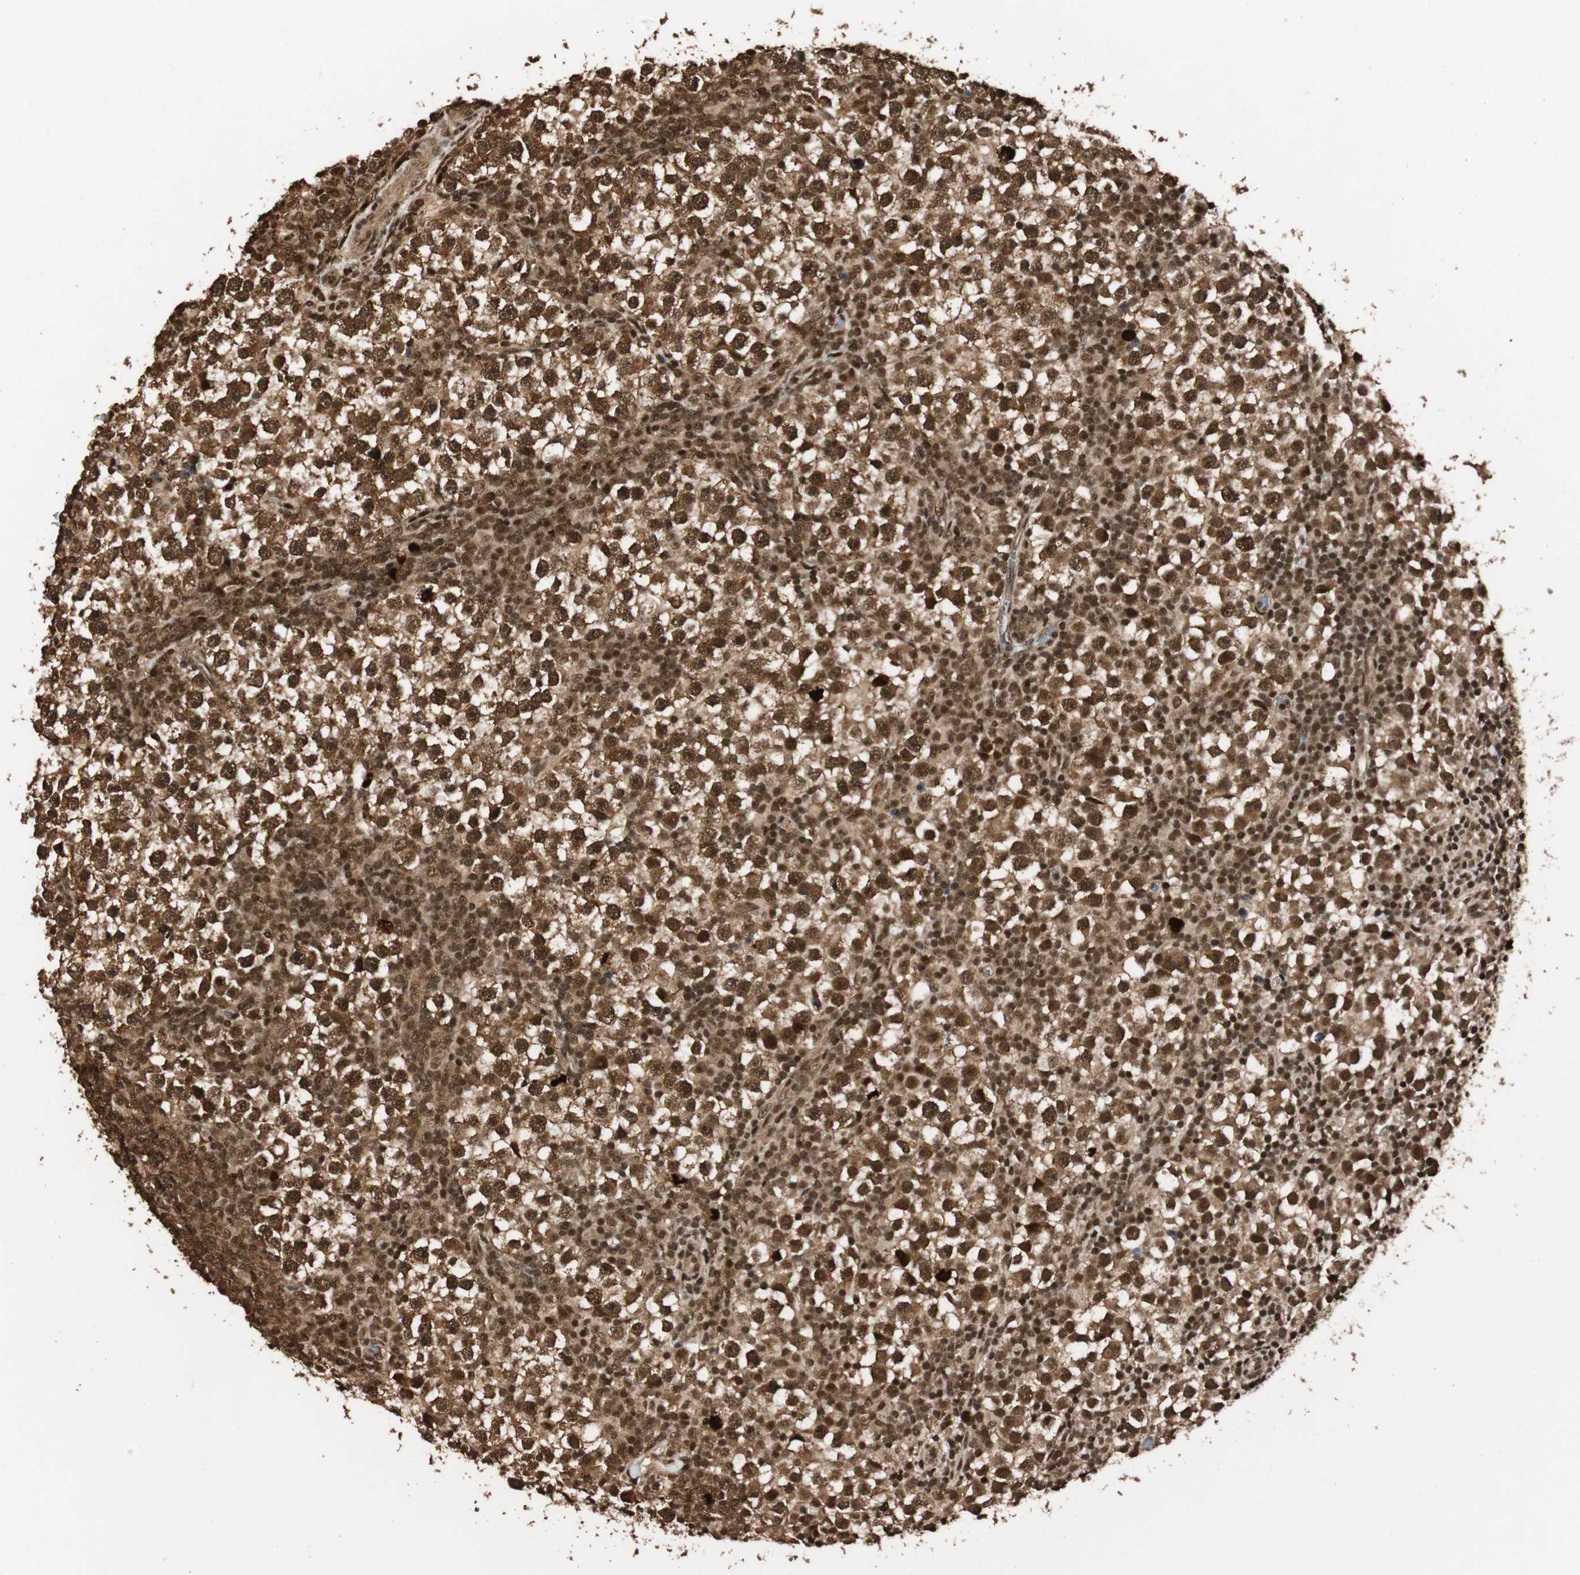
{"staining": {"intensity": "strong", "quantity": ">75%", "location": "cytoplasmic/membranous,nuclear"}, "tissue": "testis cancer", "cell_type": "Tumor cells", "image_type": "cancer", "snomed": [{"axis": "morphology", "description": "Seminoma, NOS"}, {"axis": "topography", "description": "Testis"}], "caption": "The photomicrograph demonstrates a brown stain indicating the presence of a protein in the cytoplasmic/membranous and nuclear of tumor cells in testis cancer.", "gene": "ALKBH5", "patient": {"sex": "male", "age": 65}}